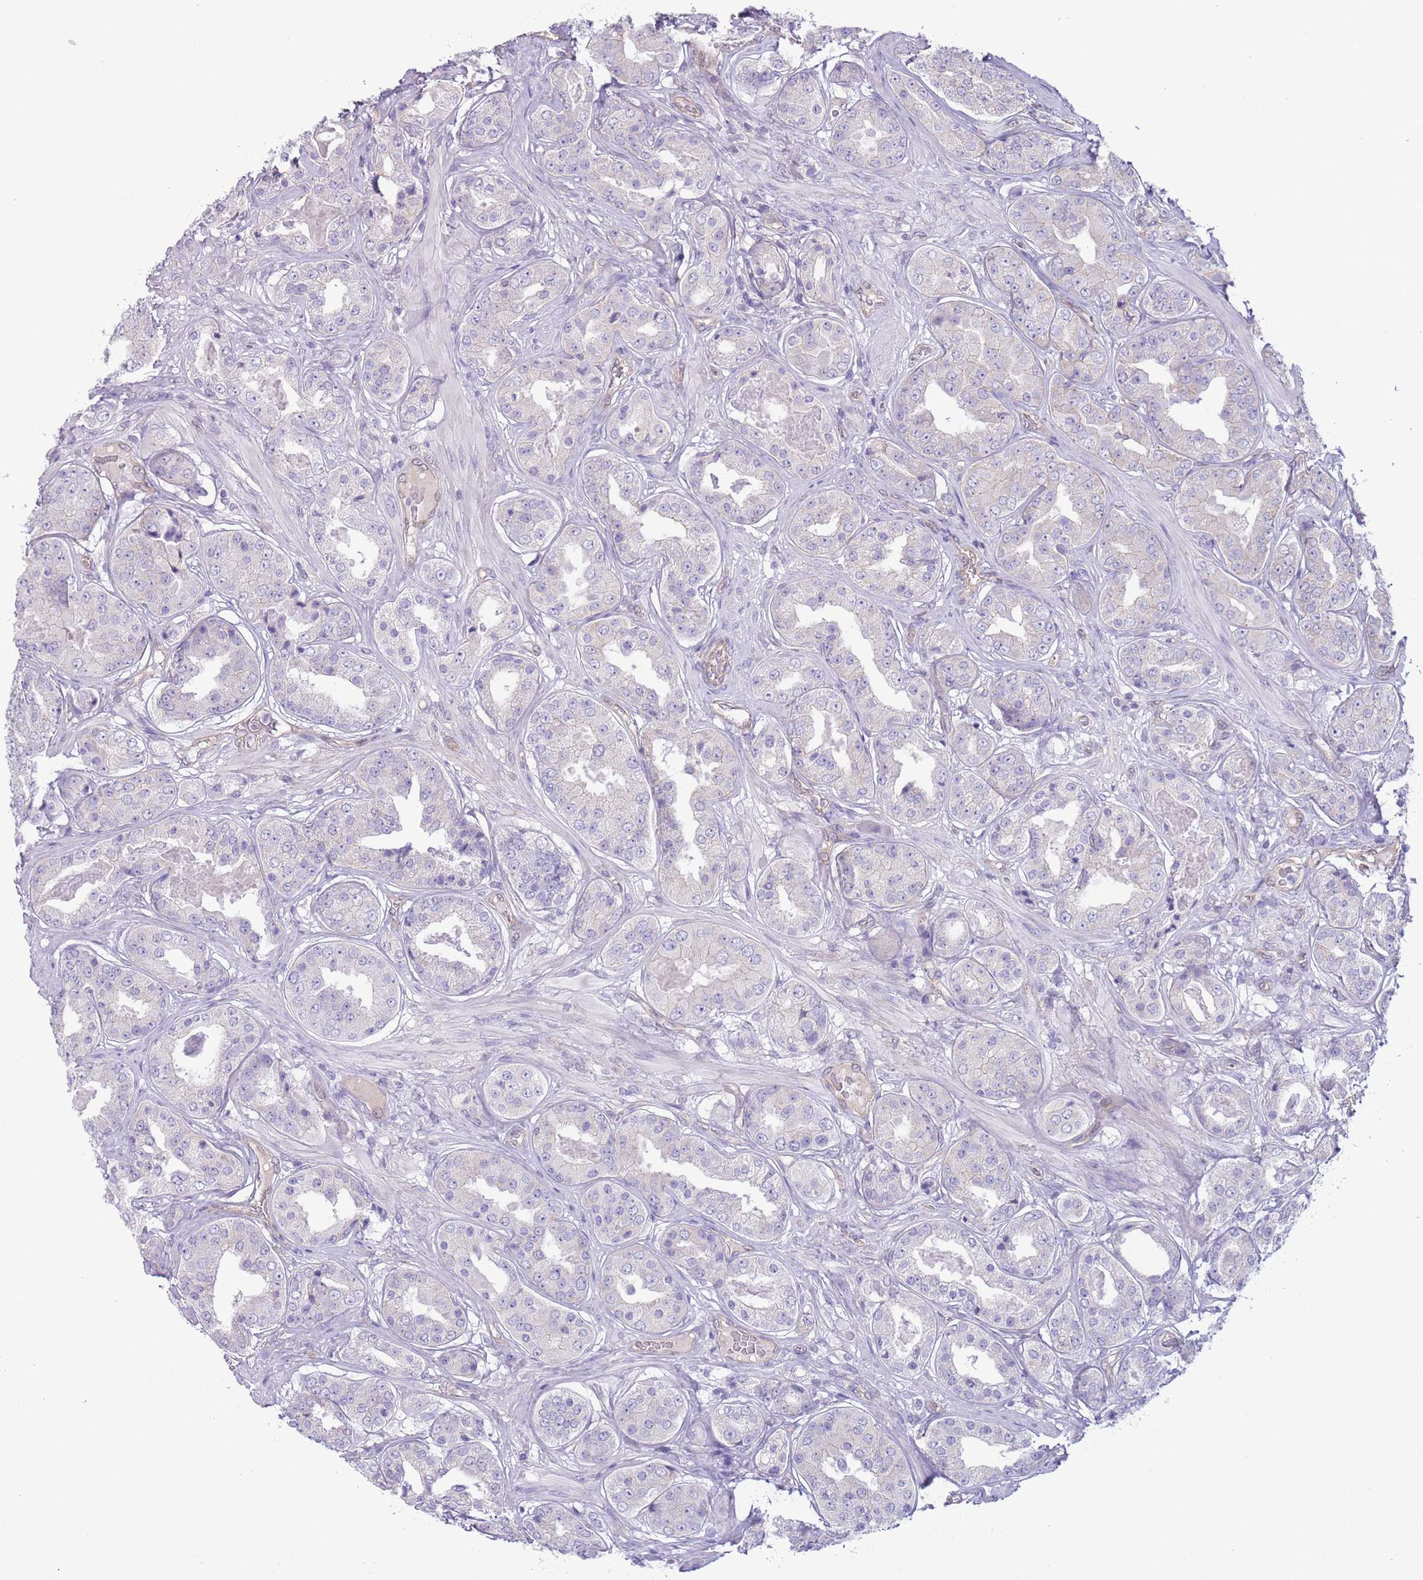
{"staining": {"intensity": "negative", "quantity": "none", "location": "none"}, "tissue": "prostate cancer", "cell_type": "Tumor cells", "image_type": "cancer", "snomed": [{"axis": "morphology", "description": "Adenocarcinoma, High grade"}, {"axis": "topography", "description": "Prostate"}], "caption": "Immunohistochemistry (IHC) micrograph of neoplastic tissue: human prostate cancer stained with DAB (3,3'-diaminobenzidine) exhibits no significant protein positivity in tumor cells. Brightfield microscopy of immunohistochemistry (IHC) stained with DAB (brown) and hematoxylin (blue), captured at high magnification.", "gene": "RBP3", "patient": {"sex": "male", "age": 63}}